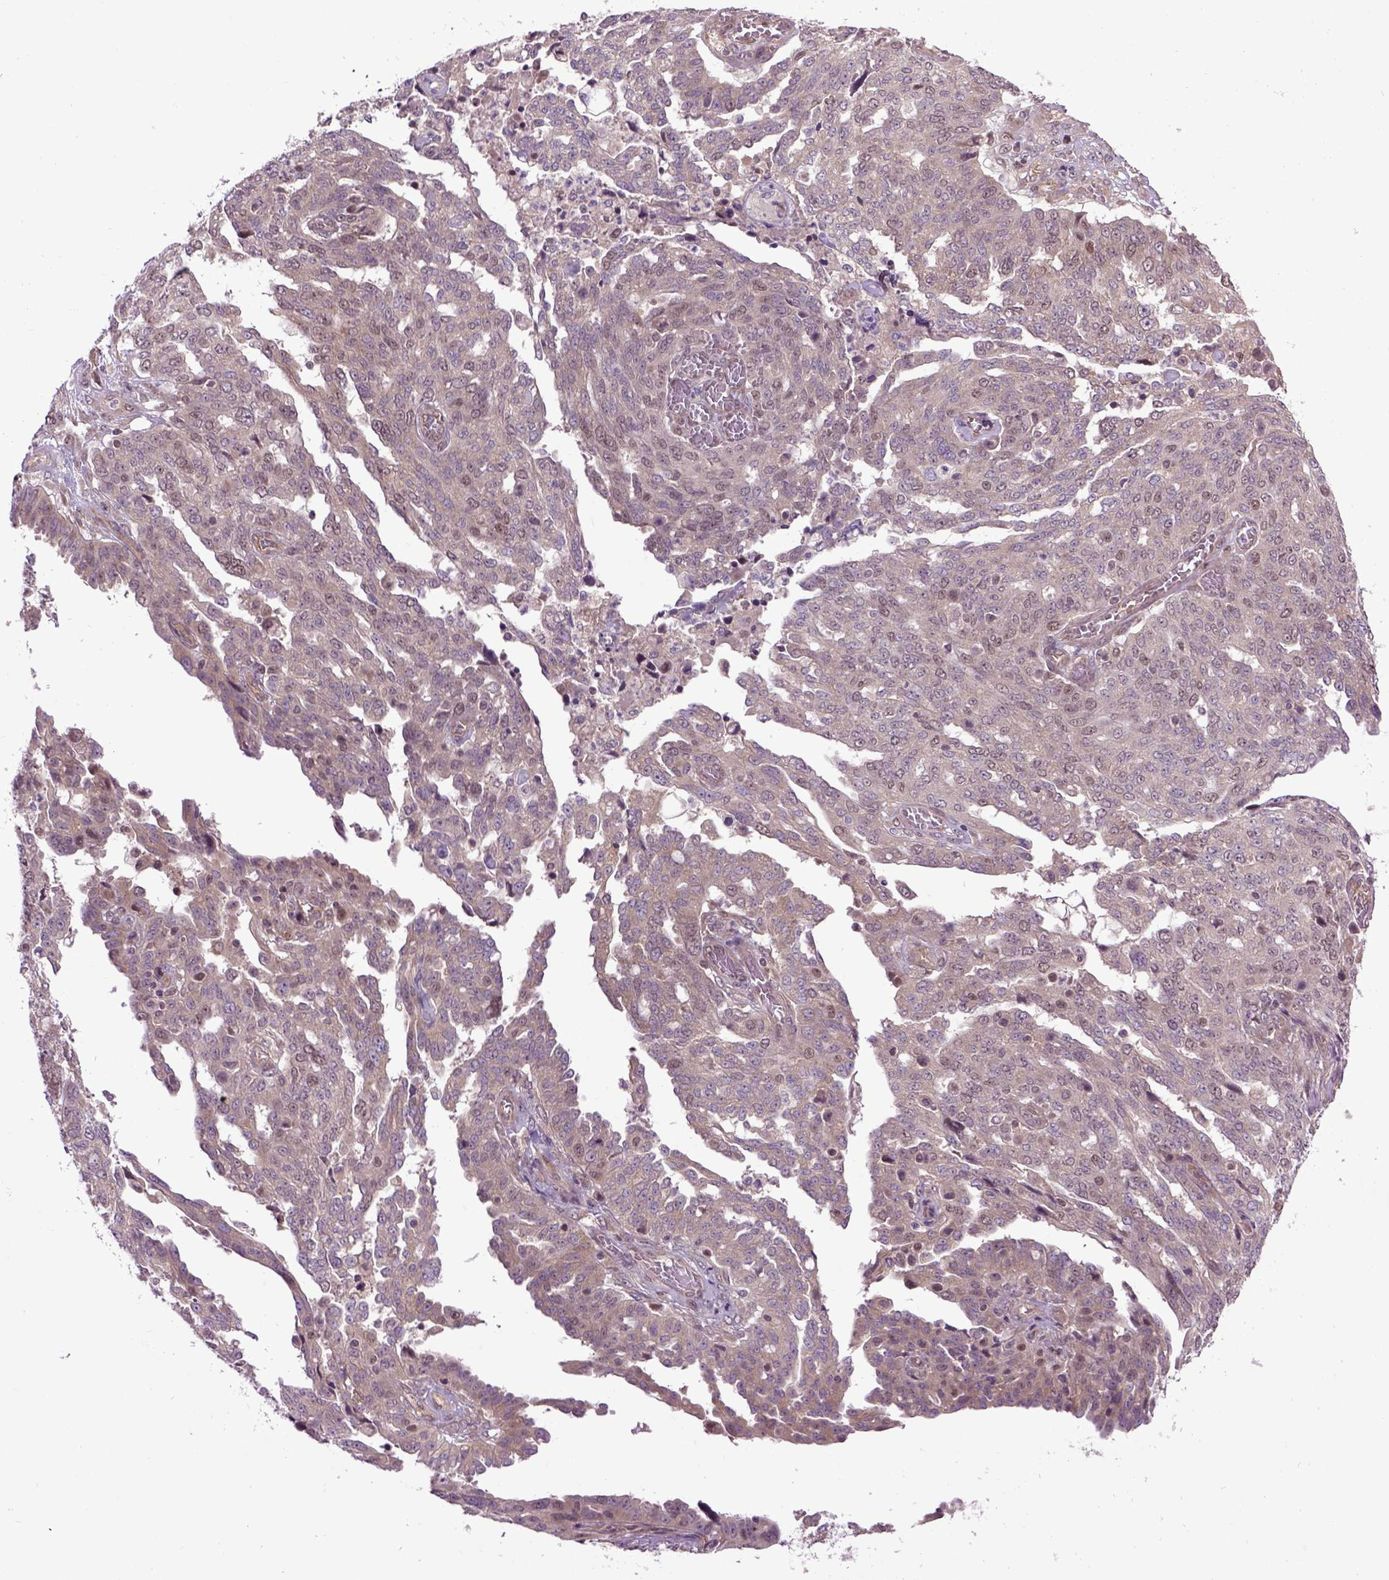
{"staining": {"intensity": "weak", "quantity": ">75%", "location": "cytoplasmic/membranous"}, "tissue": "ovarian cancer", "cell_type": "Tumor cells", "image_type": "cancer", "snomed": [{"axis": "morphology", "description": "Cystadenocarcinoma, serous, NOS"}, {"axis": "topography", "description": "Ovary"}], "caption": "Ovarian cancer stained with a brown dye displays weak cytoplasmic/membranous positive expression in about >75% of tumor cells.", "gene": "WDR48", "patient": {"sex": "female", "age": 67}}